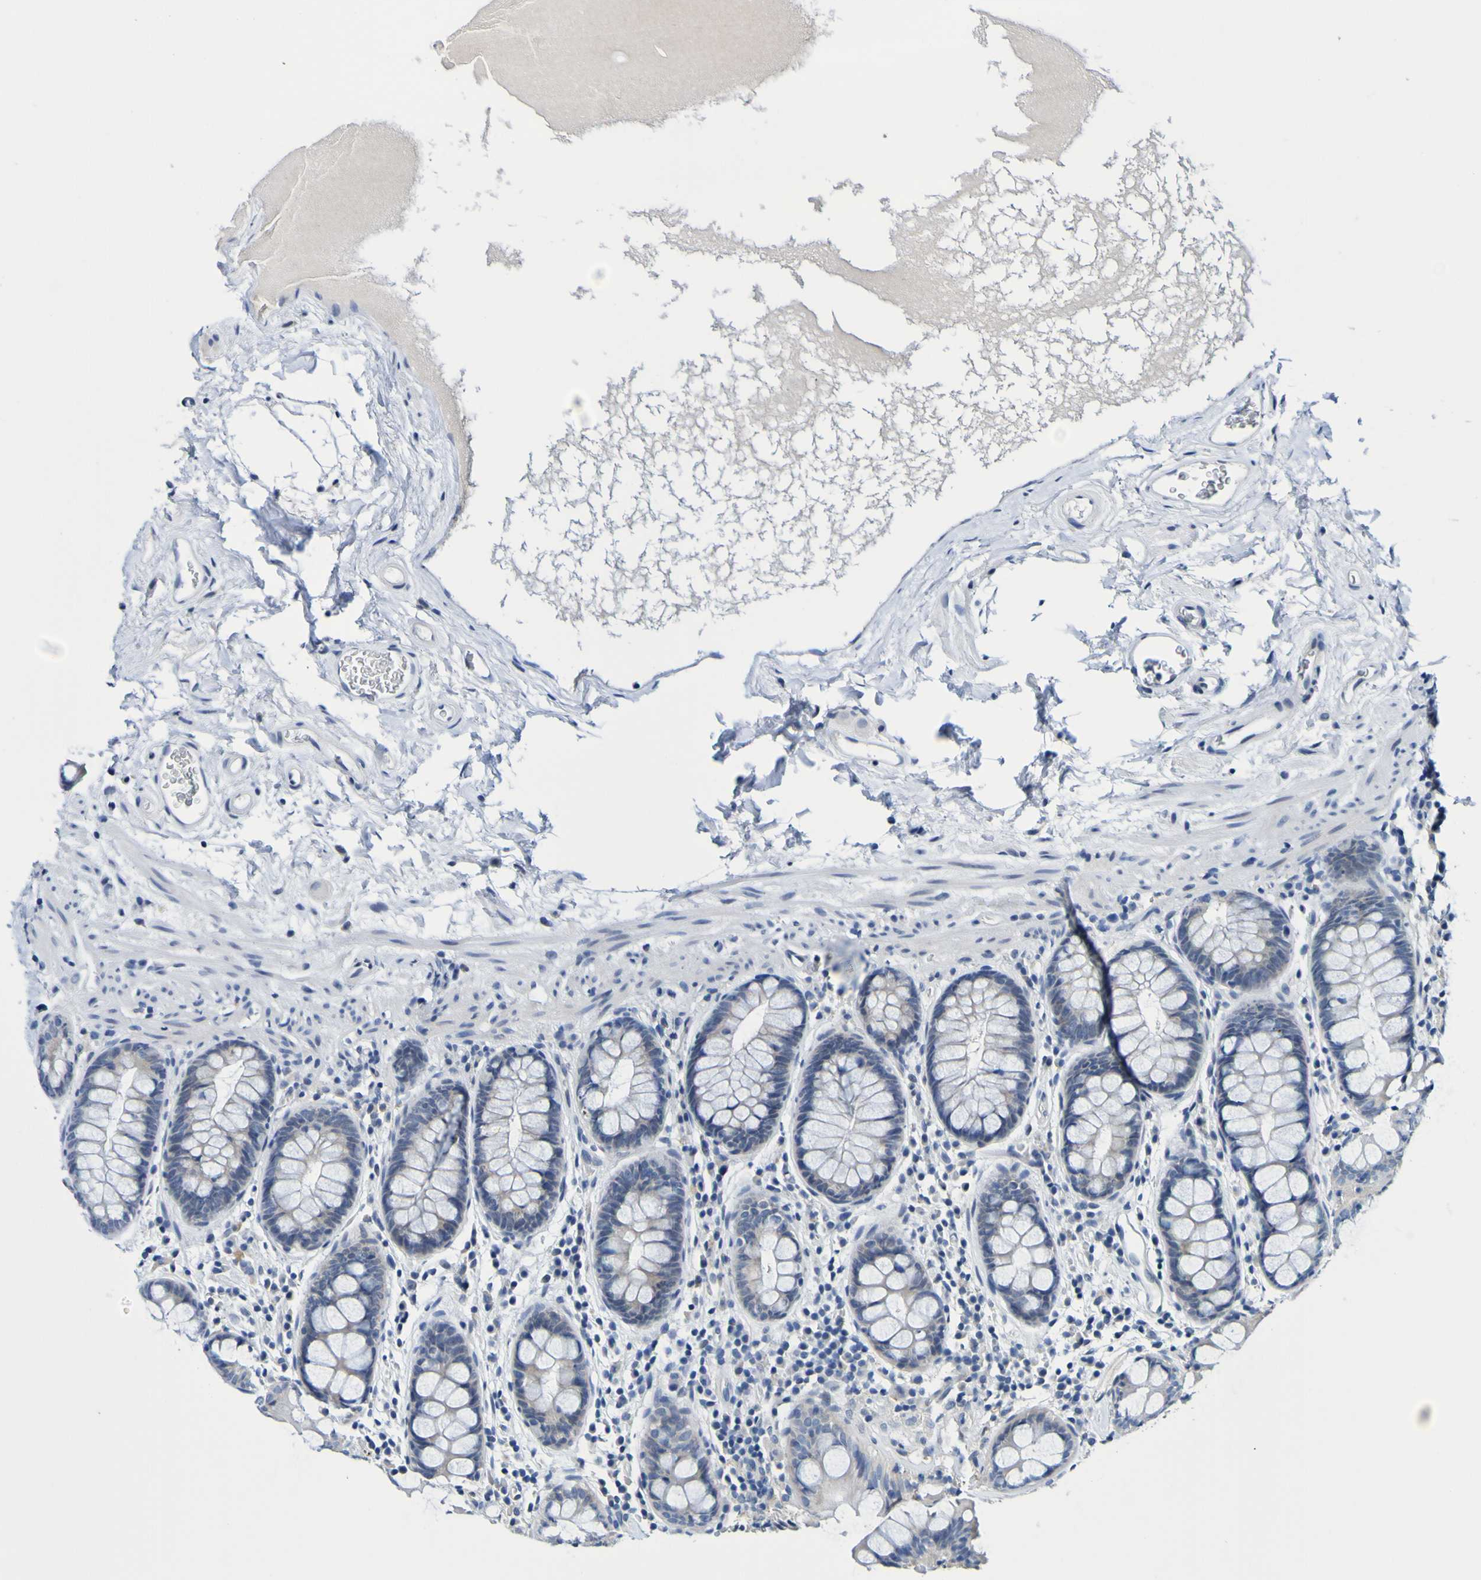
{"staining": {"intensity": "negative", "quantity": "none", "location": "none"}, "tissue": "colon", "cell_type": "Endothelial cells", "image_type": "normal", "snomed": [{"axis": "morphology", "description": "Normal tissue, NOS"}, {"axis": "topography", "description": "Colon"}], "caption": "Immunohistochemistry (IHC) micrograph of normal colon: human colon stained with DAB (3,3'-diaminobenzidine) displays no significant protein positivity in endothelial cells. (Immunohistochemistry (IHC), brightfield microscopy, high magnification).", "gene": "VMA21", "patient": {"sex": "female", "age": 80}}